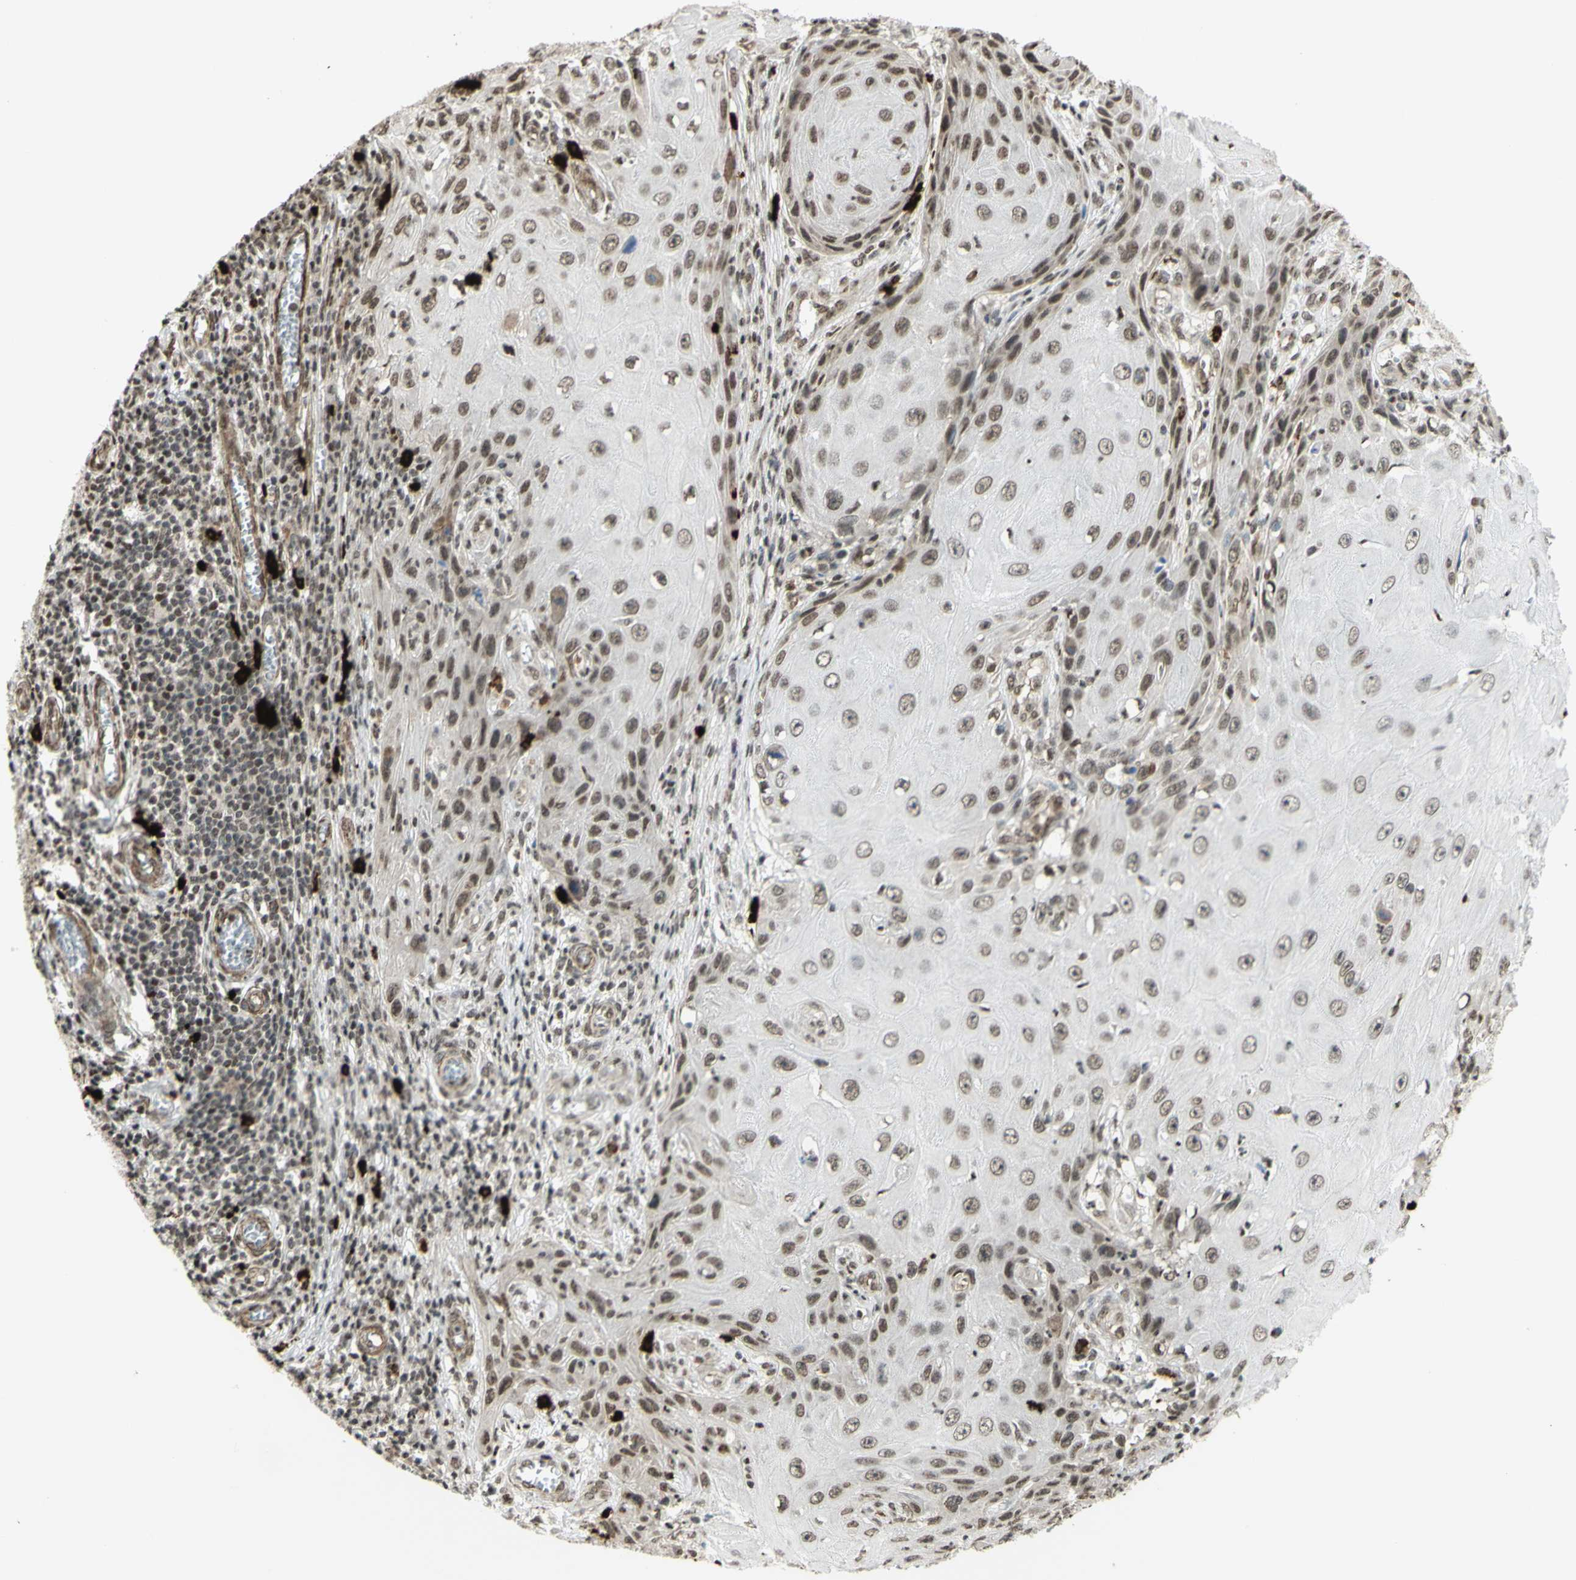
{"staining": {"intensity": "moderate", "quantity": ">75%", "location": "nuclear"}, "tissue": "skin cancer", "cell_type": "Tumor cells", "image_type": "cancer", "snomed": [{"axis": "morphology", "description": "Squamous cell carcinoma, NOS"}, {"axis": "topography", "description": "Skin"}], "caption": "Skin cancer stained for a protein exhibits moderate nuclear positivity in tumor cells.", "gene": "ZMYM6", "patient": {"sex": "female", "age": 73}}